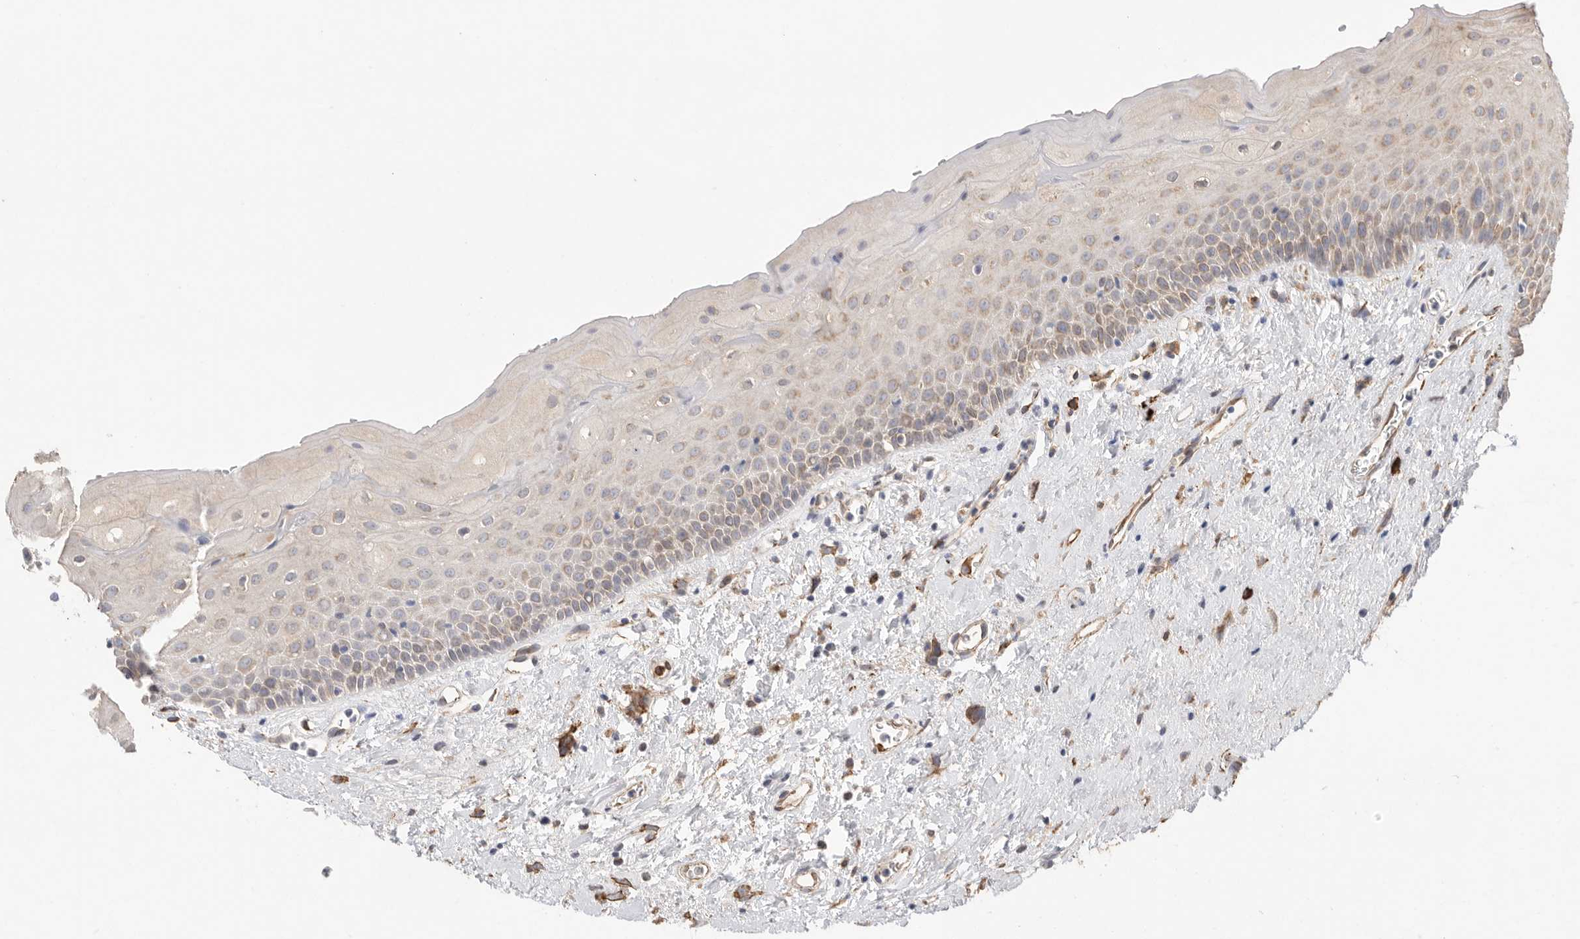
{"staining": {"intensity": "weak", "quantity": "25%-75%", "location": "cytoplasmic/membranous"}, "tissue": "oral mucosa", "cell_type": "Squamous epithelial cells", "image_type": "normal", "snomed": [{"axis": "morphology", "description": "Normal tissue, NOS"}, {"axis": "topography", "description": "Oral tissue"}], "caption": "IHC of unremarkable human oral mucosa reveals low levels of weak cytoplasmic/membranous positivity in approximately 25%-75% of squamous epithelial cells.", "gene": "BLOC1S5", "patient": {"sex": "female", "age": 76}}